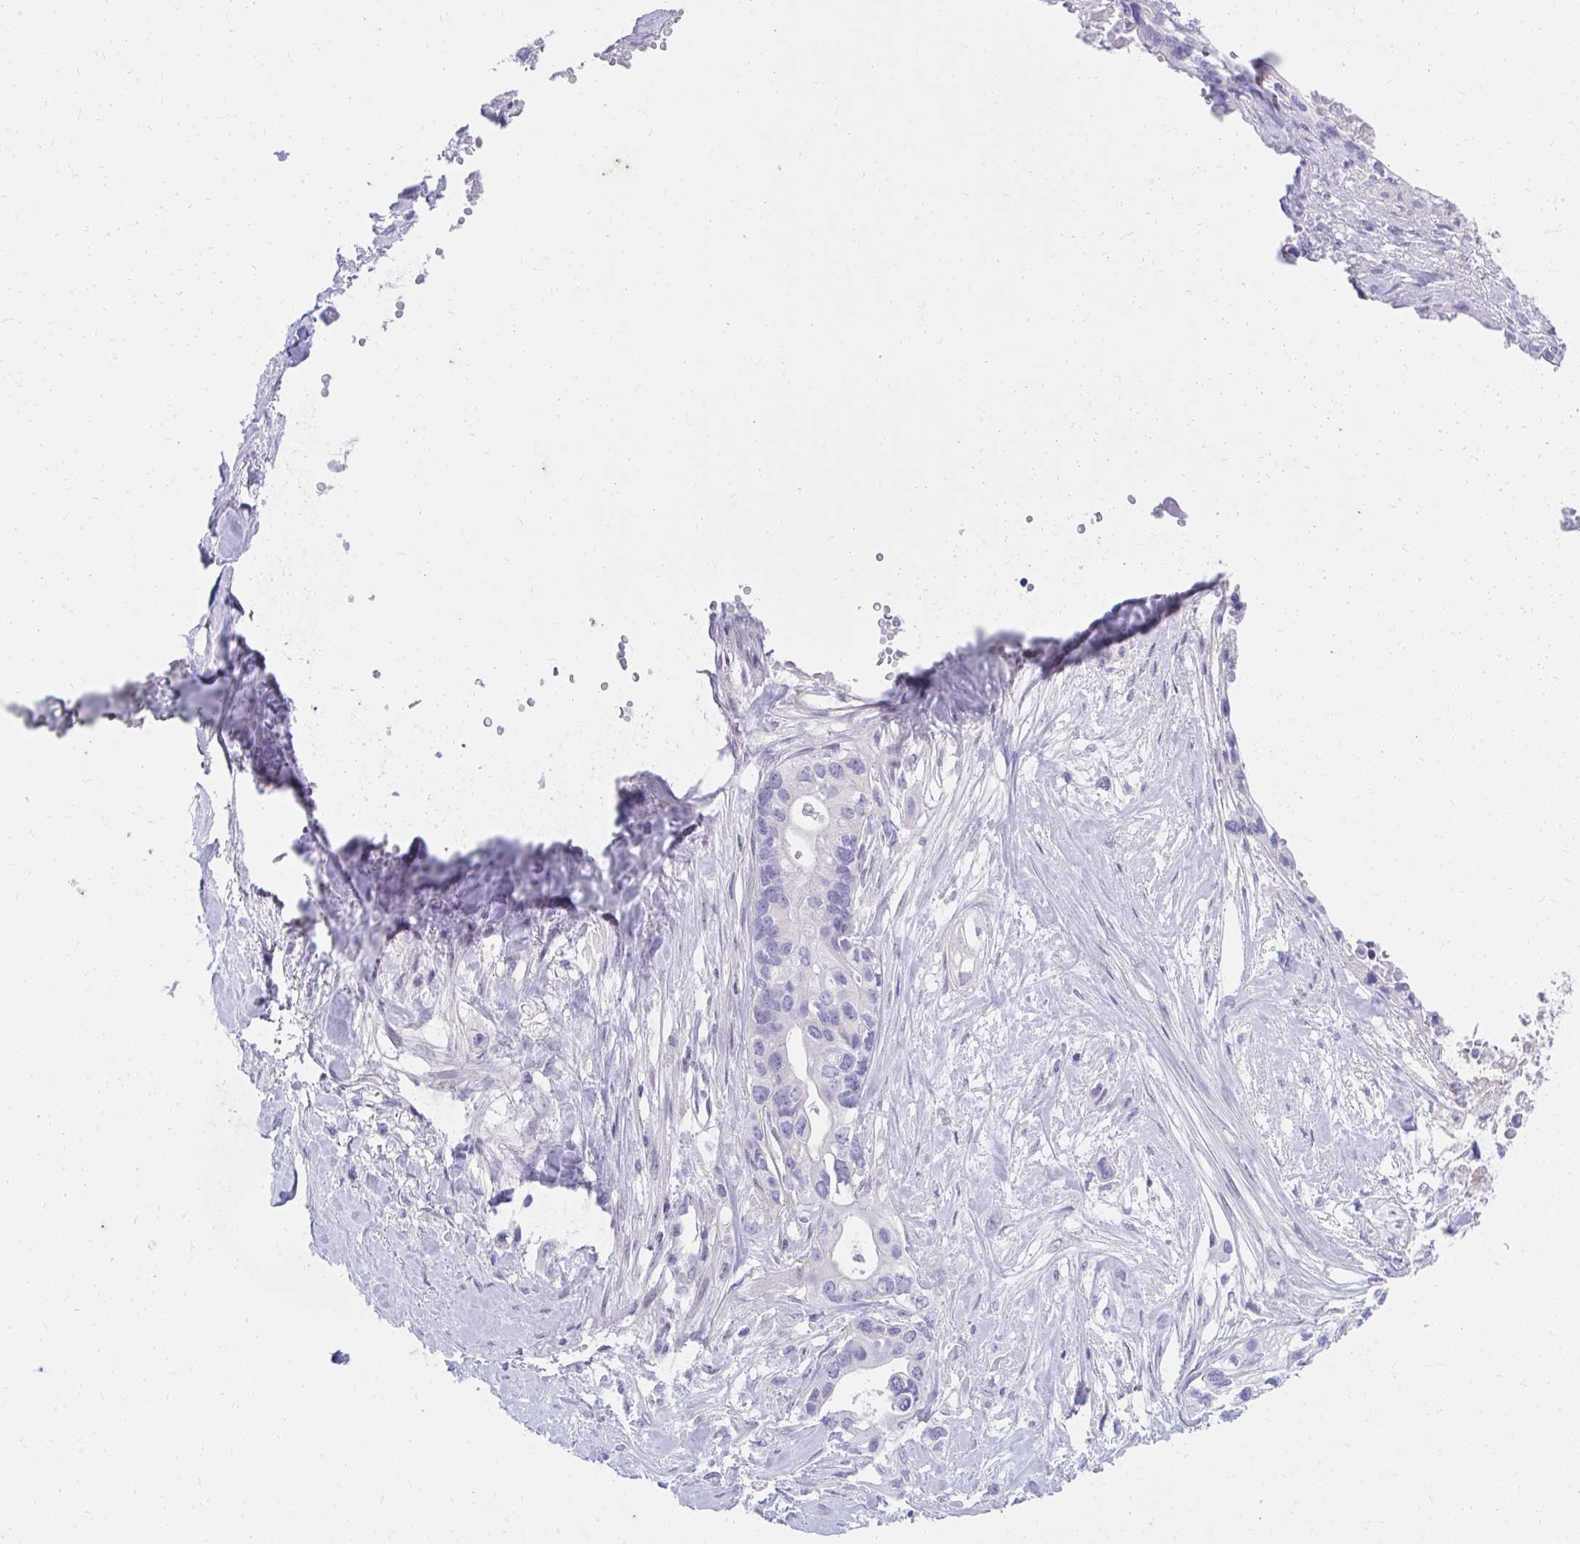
{"staining": {"intensity": "negative", "quantity": "none", "location": "none"}, "tissue": "pancreatic cancer", "cell_type": "Tumor cells", "image_type": "cancer", "snomed": [{"axis": "morphology", "description": "Adenocarcinoma, NOS"}, {"axis": "topography", "description": "Pancreas"}], "caption": "The IHC micrograph has no significant staining in tumor cells of pancreatic cancer (adenocarcinoma) tissue.", "gene": "KLK1", "patient": {"sex": "female", "age": 63}}